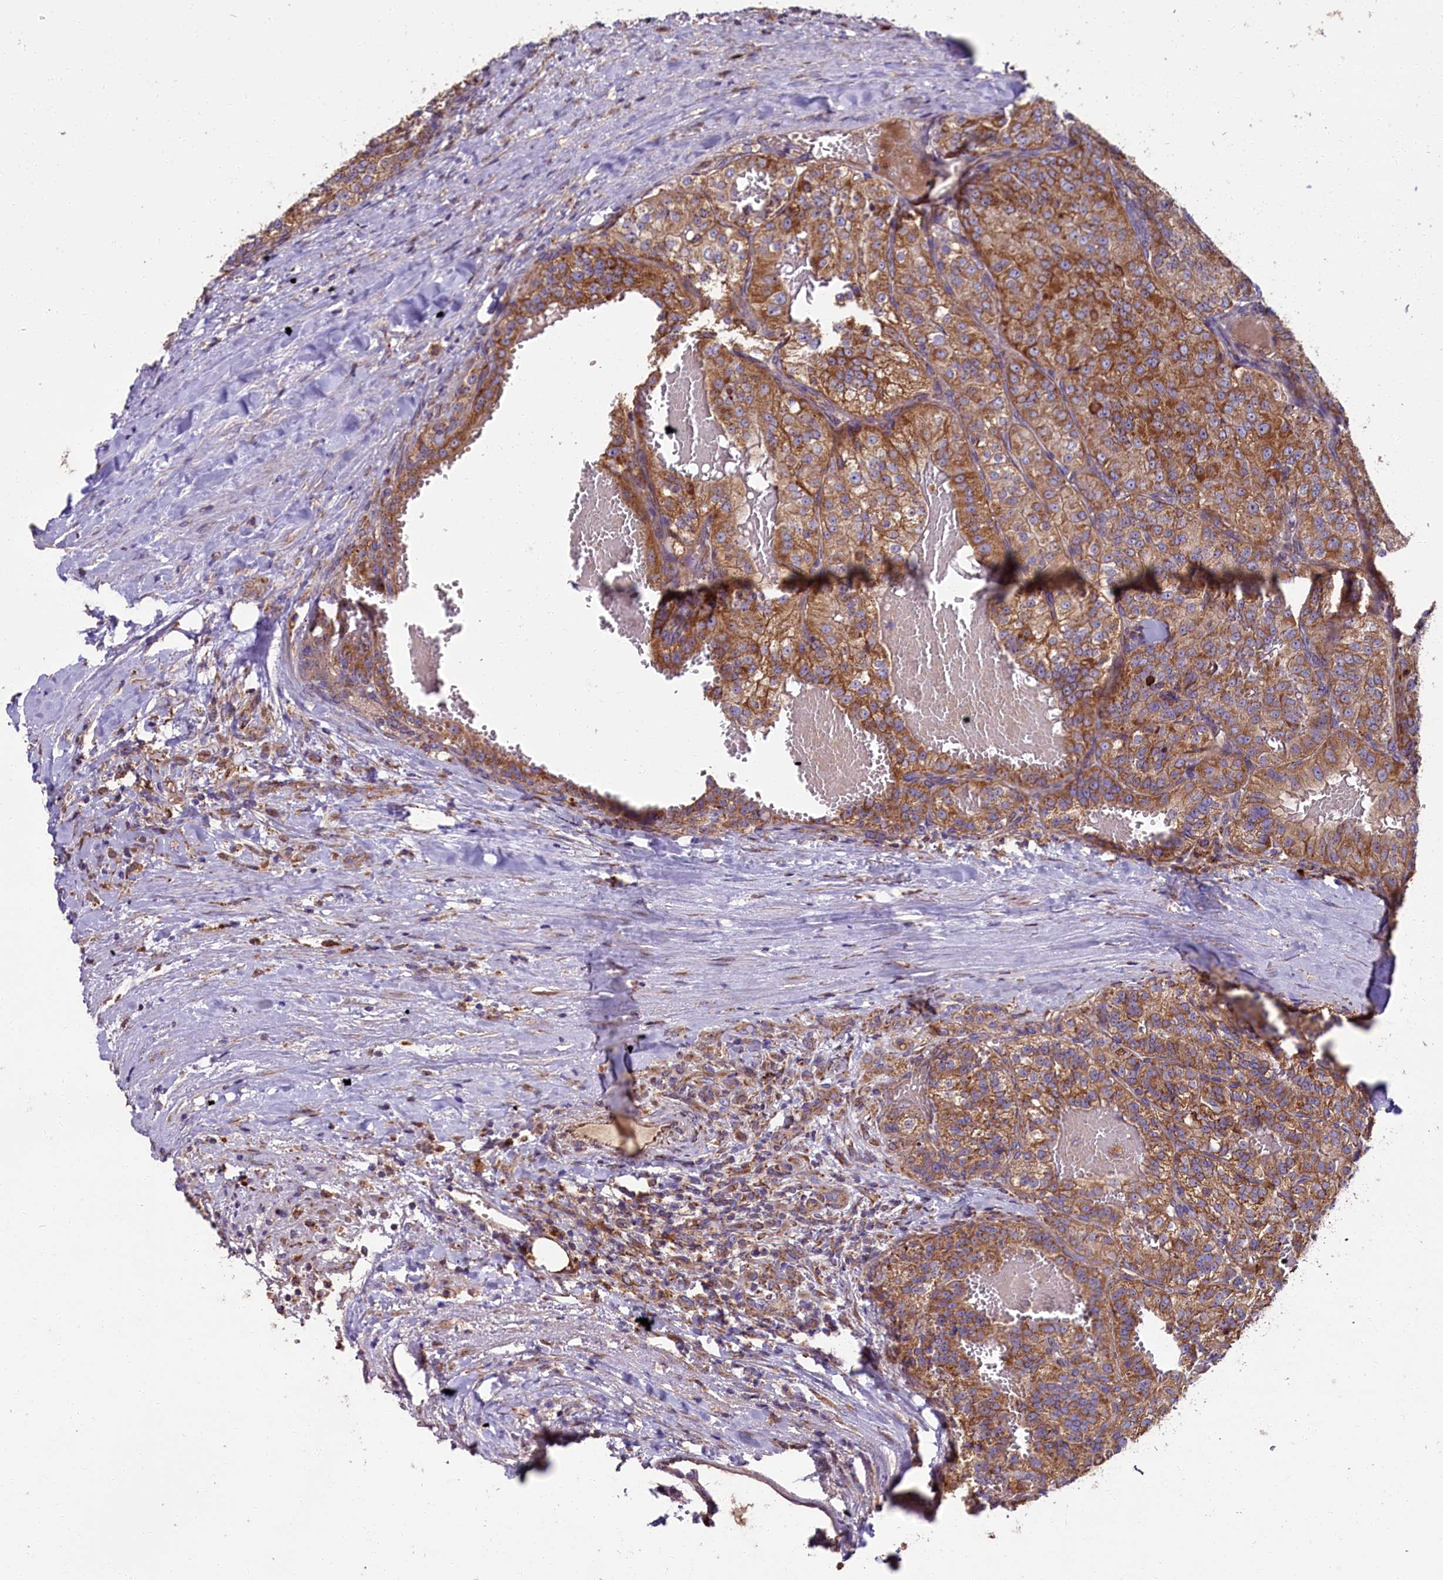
{"staining": {"intensity": "strong", "quantity": ">75%", "location": "cytoplasmic/membranous"}, "tissue": "renal cancer", "cell_type": "Tumor cells", "image_type": "cancer", "snomed": [{"axis": "morphology", "description": "Adenocarcinoma, NOS"}, {"axis": "topography", "description": "Kidney"}], "caption": "Protein expression by immunohistochemistry displays strong cytoplasmic/membranous positivity in approximately >75% of tumor cells in adenocarcinoma (renal). The staining is performed using DAB (3,3'-diaminobenzidine) brown chromogen to label protein expression. The nuclei are counter-stained blue using hematoxylin.", "gene": "ZSWIM1", "patient": {"sex": "female", "age": 63}}